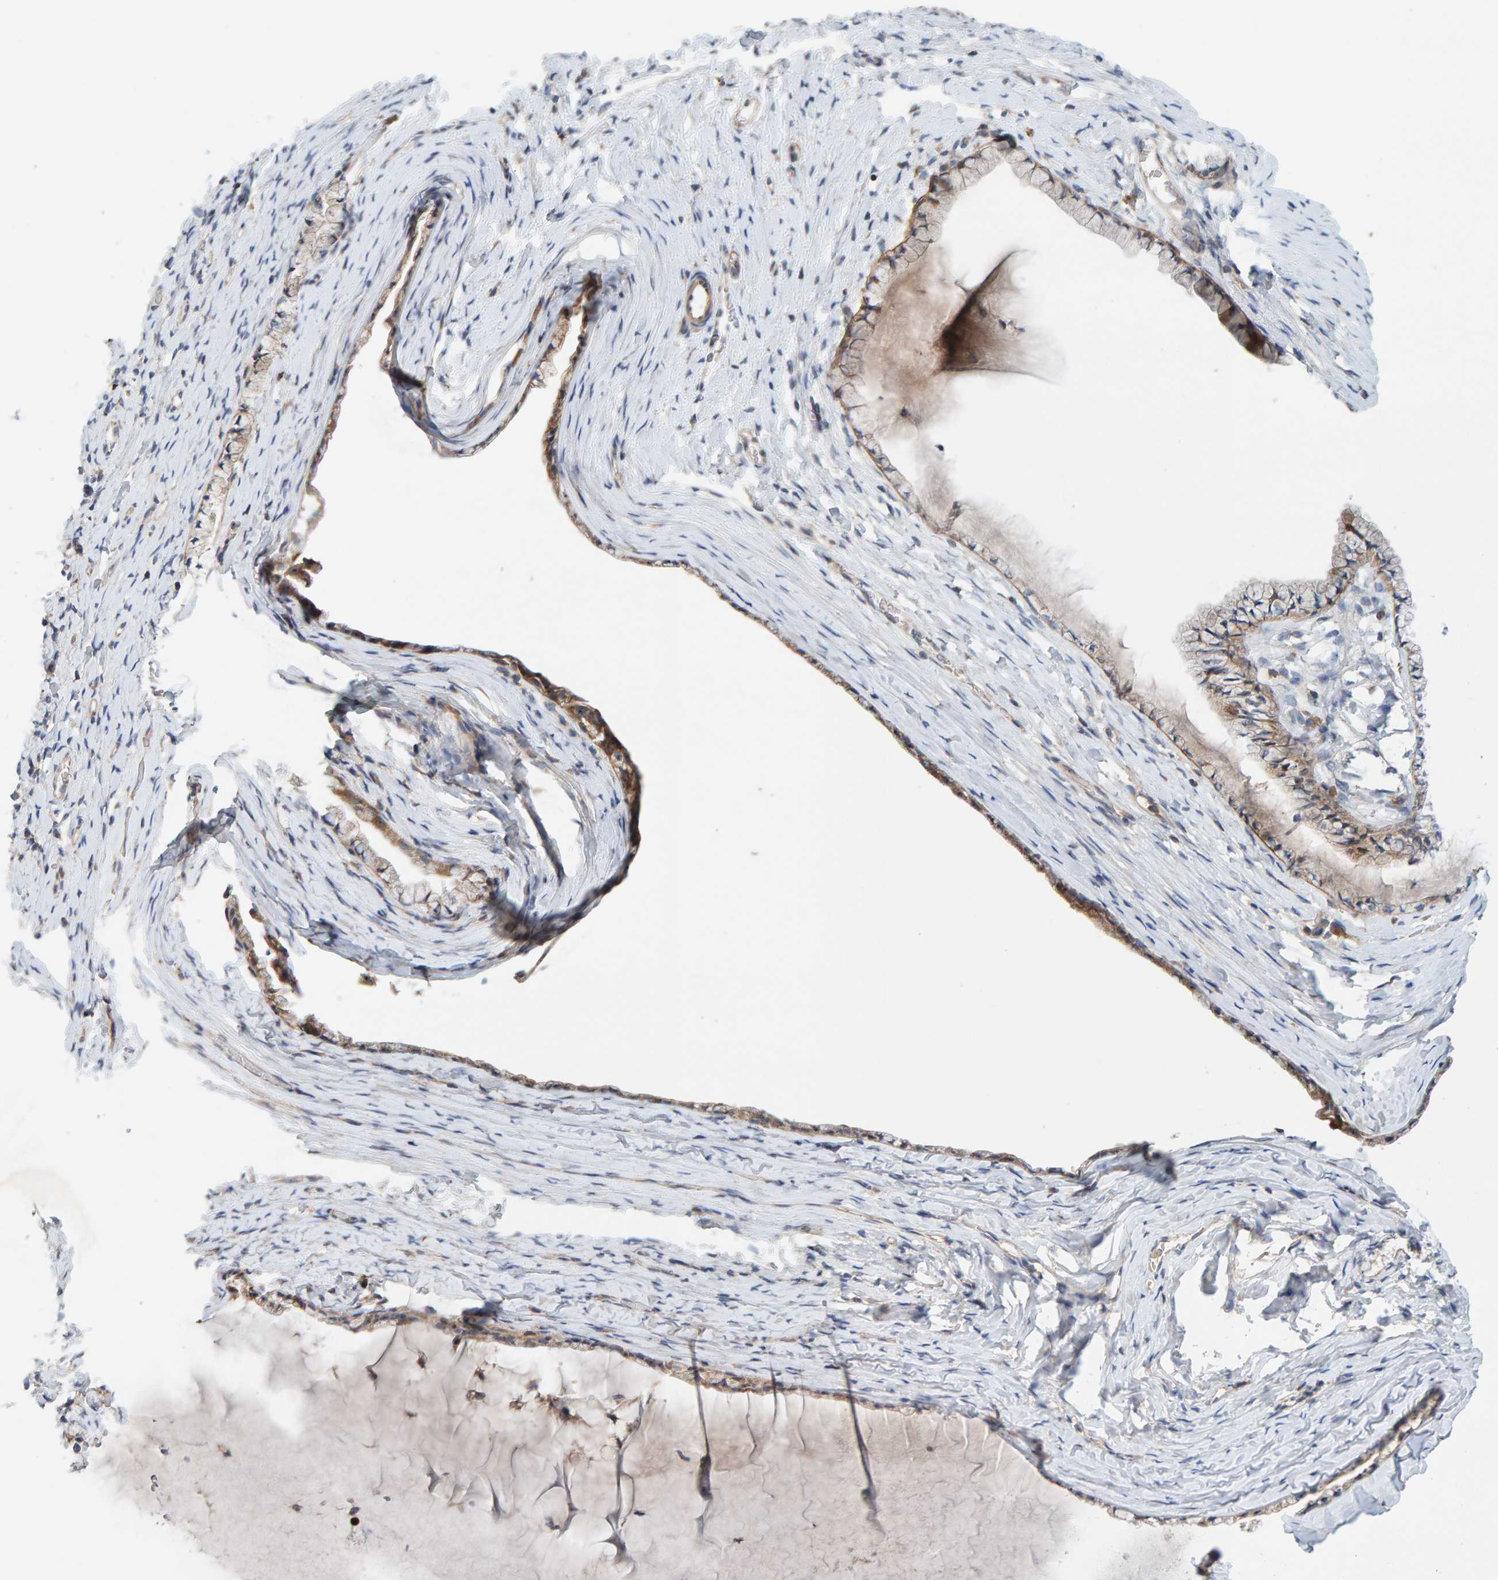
{"staining": {"intensity": "moderate", "quantity": ">75%", "location": "cytoplasmic/membranous"}, "tissue": "cervix", "cell_type": "Glandular cells", "image_type": "normal", "snomed": [{"axis": "morphology", "description": "Normal tissue, NOS"}, {"axis": "topography", "description": "Cervix"}], "caption": "Immunohistochemical staining of benign cervix shows medium levels of moderate cytoplasmic/membranous positivity in about >75% of glandular cells. The staining was performed using DAB (3,3'-diaminobenzidine) to visualize the protein expression in brown, while the nuclei were stained in blue with hematoxylin (Magnification: 20x).", "gene": "CCM2", "patient": {"sex": "female", "age": 72}}